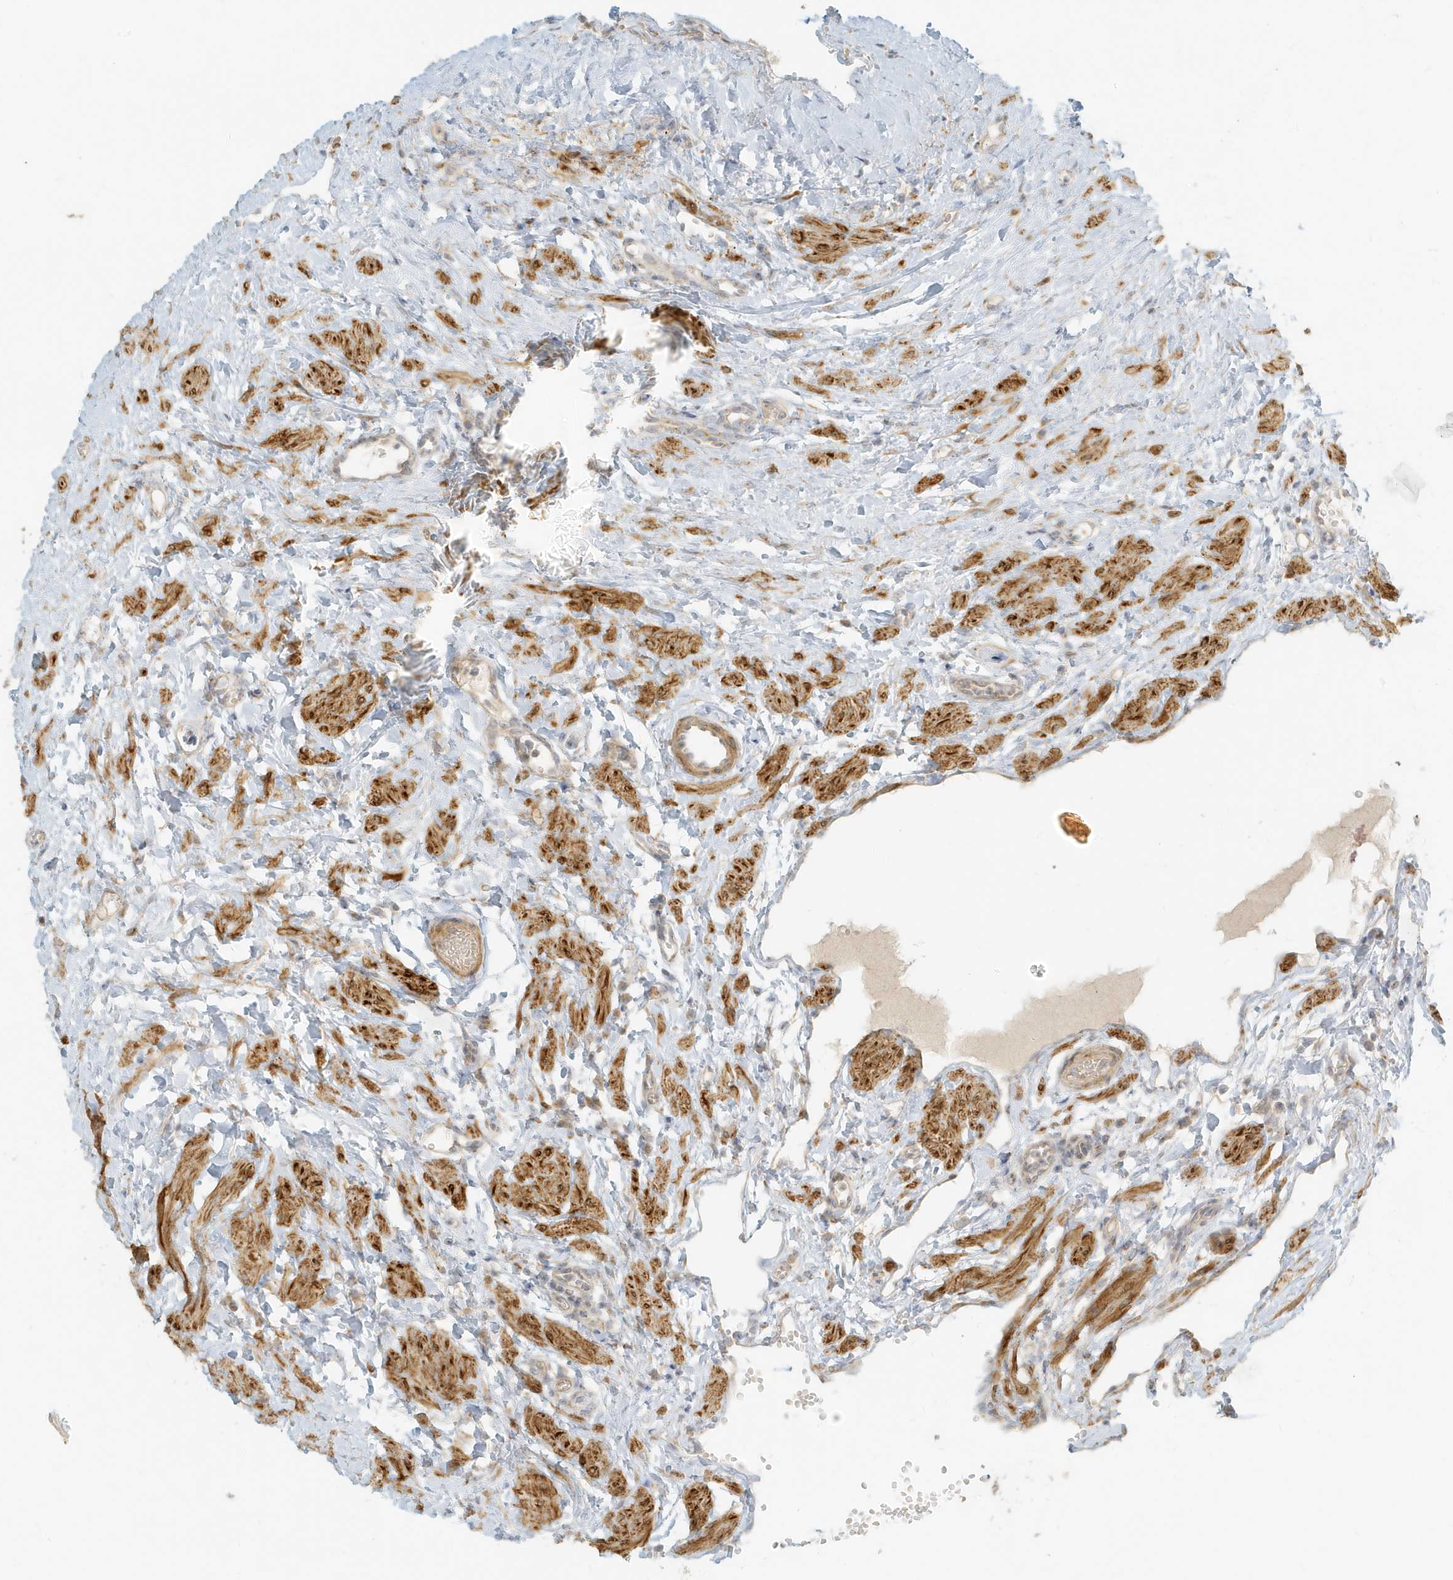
{"staining": {"intensity": "moderate", "quantity": "<25%", "location": "cytoplasmic/membranous"}, "tissue": "ovary", "cell_type": "Ovarian stroma cells", "image_type": "normal", "snomed": [{"axis": "morphology", "description": "Normal tissue, NOS"}, {"axis": "morphology", "description": "Cyst, NOS"}, {"axis": "topography", "description": "Ovary"}], "caption": "A photomicrograph of human ovary stained for a protein shows moderate cytoplasmic/membranous brown staining in ovarian stroma cells. (Brightfield microscopy of DAB IHC at high magnification).", "gene": "MCOLN1", "patient": {"sex": "female", "age": 33}}